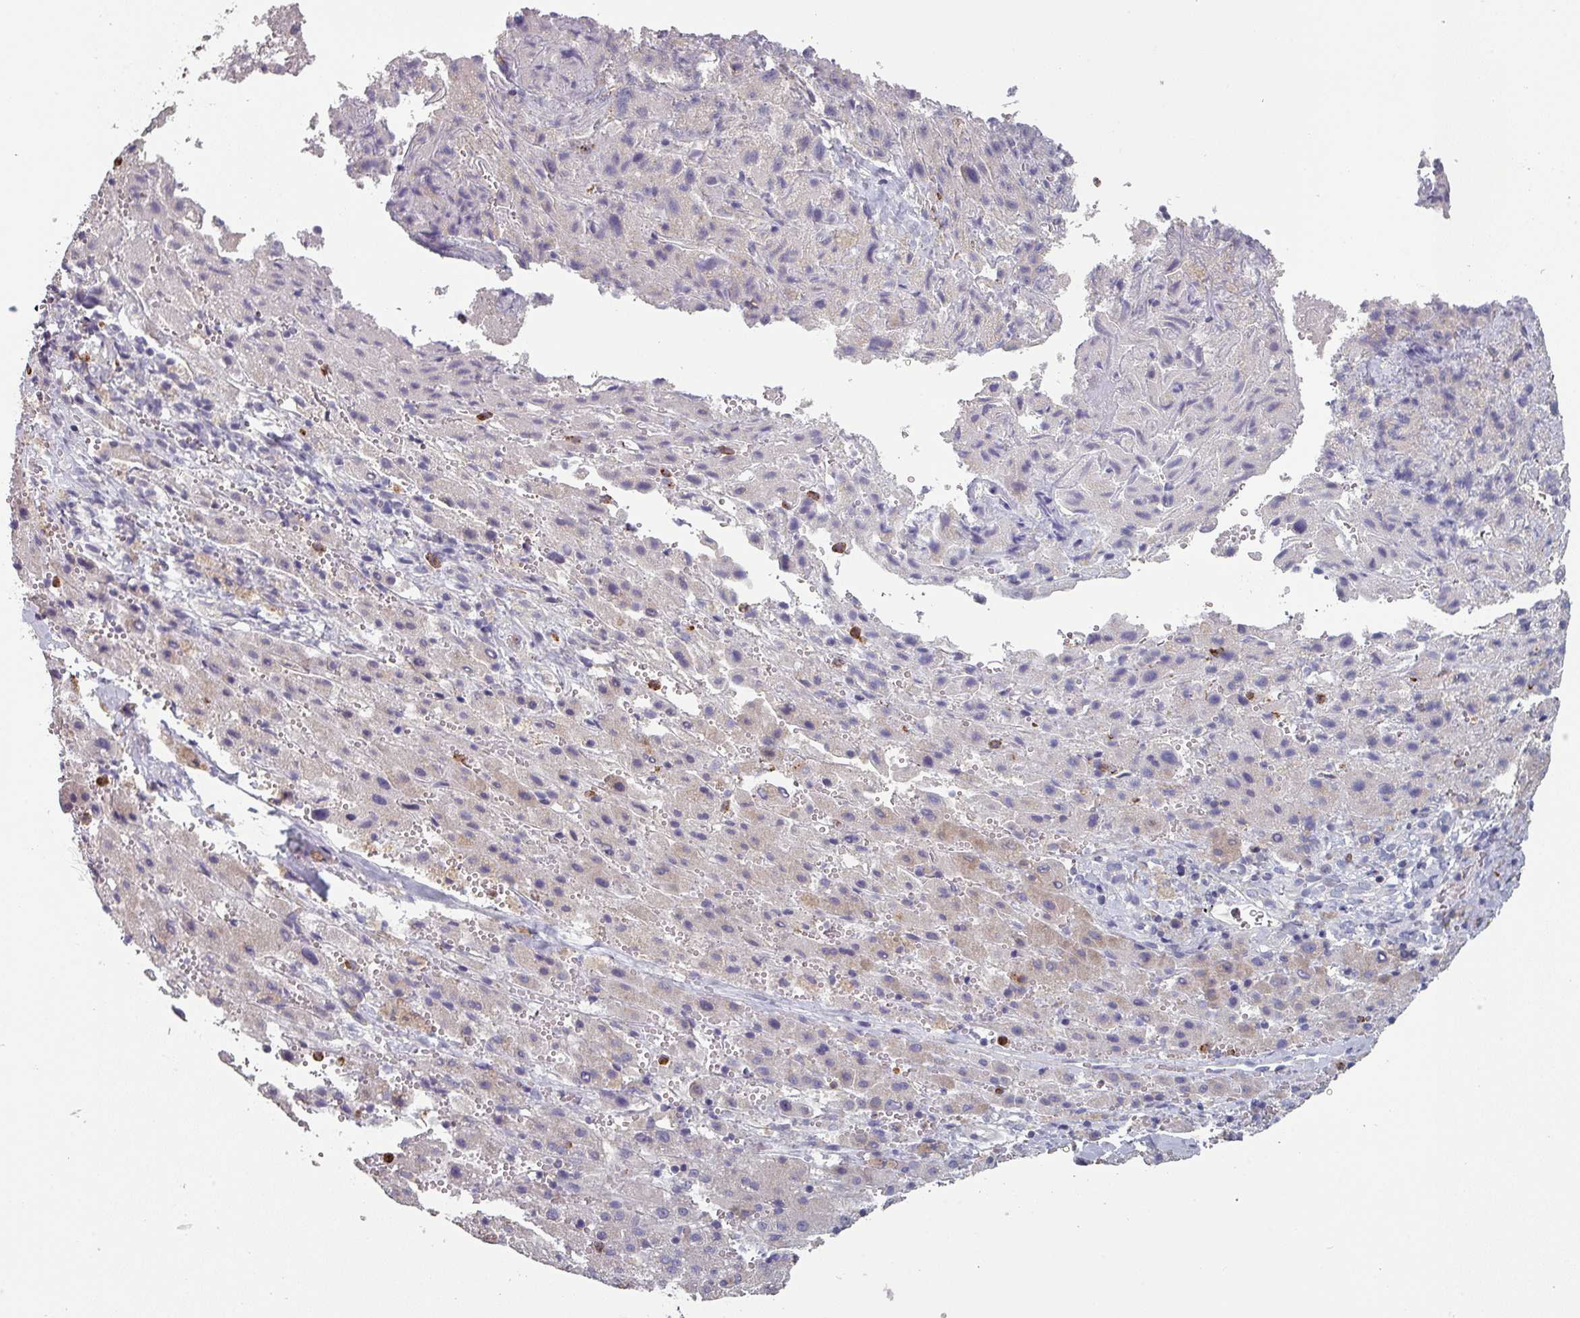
{"staining": {"intensity": "negative", "quantity": "none", "location": "none"}, "tissue": "liver cancer", "cell_type": "Tumor cells", "image_type": "cancer", "snomed": [{"axis": "morphology", "description": "Carcinoma, Hepatocellular, NOS"}, {"axis": "topography", "description": "Liver"}], "caption": "Liver hepatocellular carcinoma stained for a protein using immunohistochemistry reveals no staining tumor cells.", "gene": "PRAMEF8", "patient": {"sex": "female", "age": 58}}